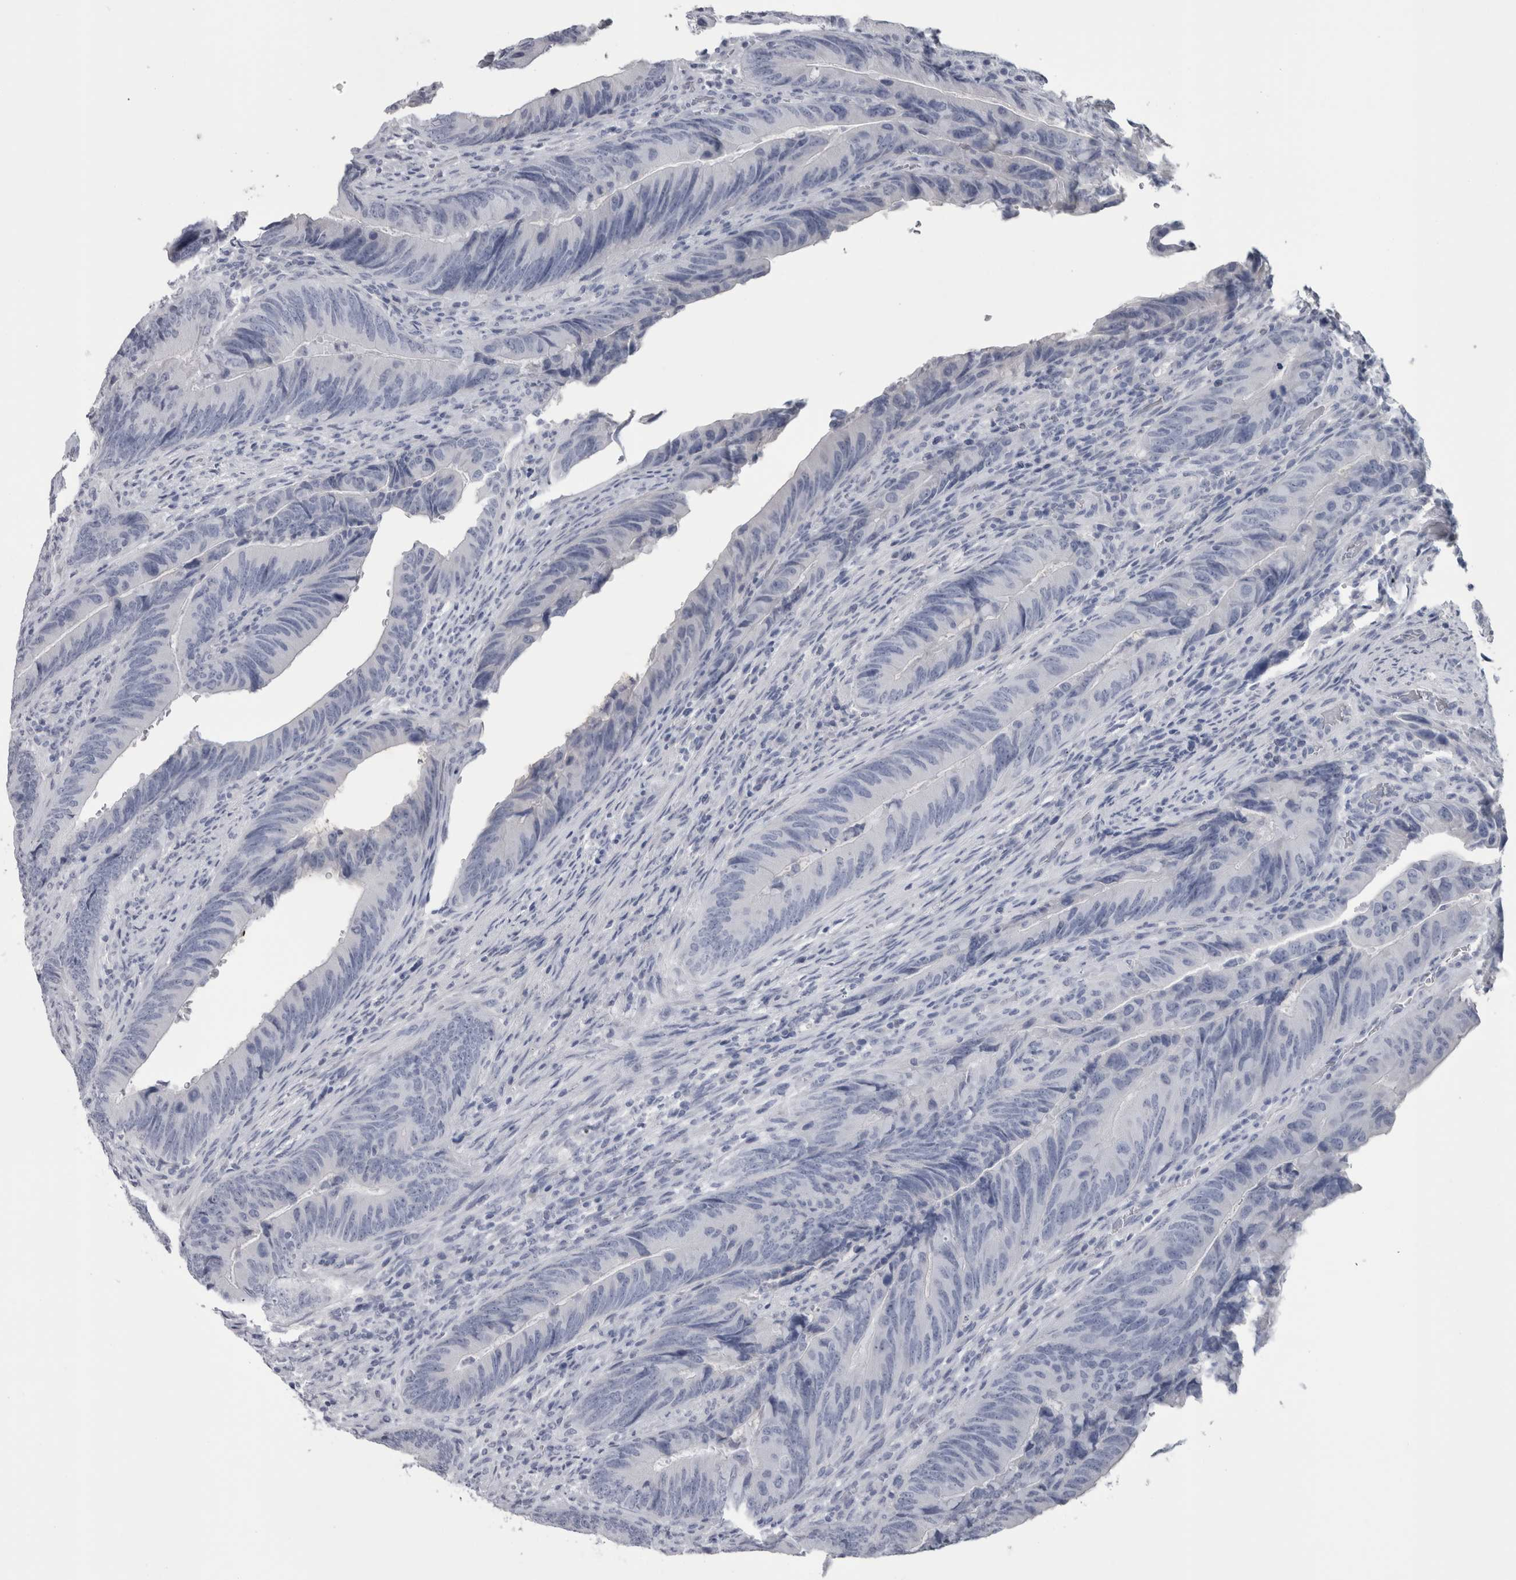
{"staining": {"intensity": "negative", "quantity": "none", "location": "none"}, "tissue": "colorectal cancer", "cell_type": "Tumor cells", "image_type": "cancer", "snomed": [{"axis": "morphology", "description": "Normal tissue, NOS"}, {"axis": "morphology", "description": "Adenocarcinoma, NOS"}, {"axis": "topography", "description": "Colon"}], "caption": "A micrograph of colorectal cancer (adenocarcinoma) stained for a protein reveals no brown staining in tumor cells.", "gene": "PTH", "patient": {"sex": "male", "age": 56}}